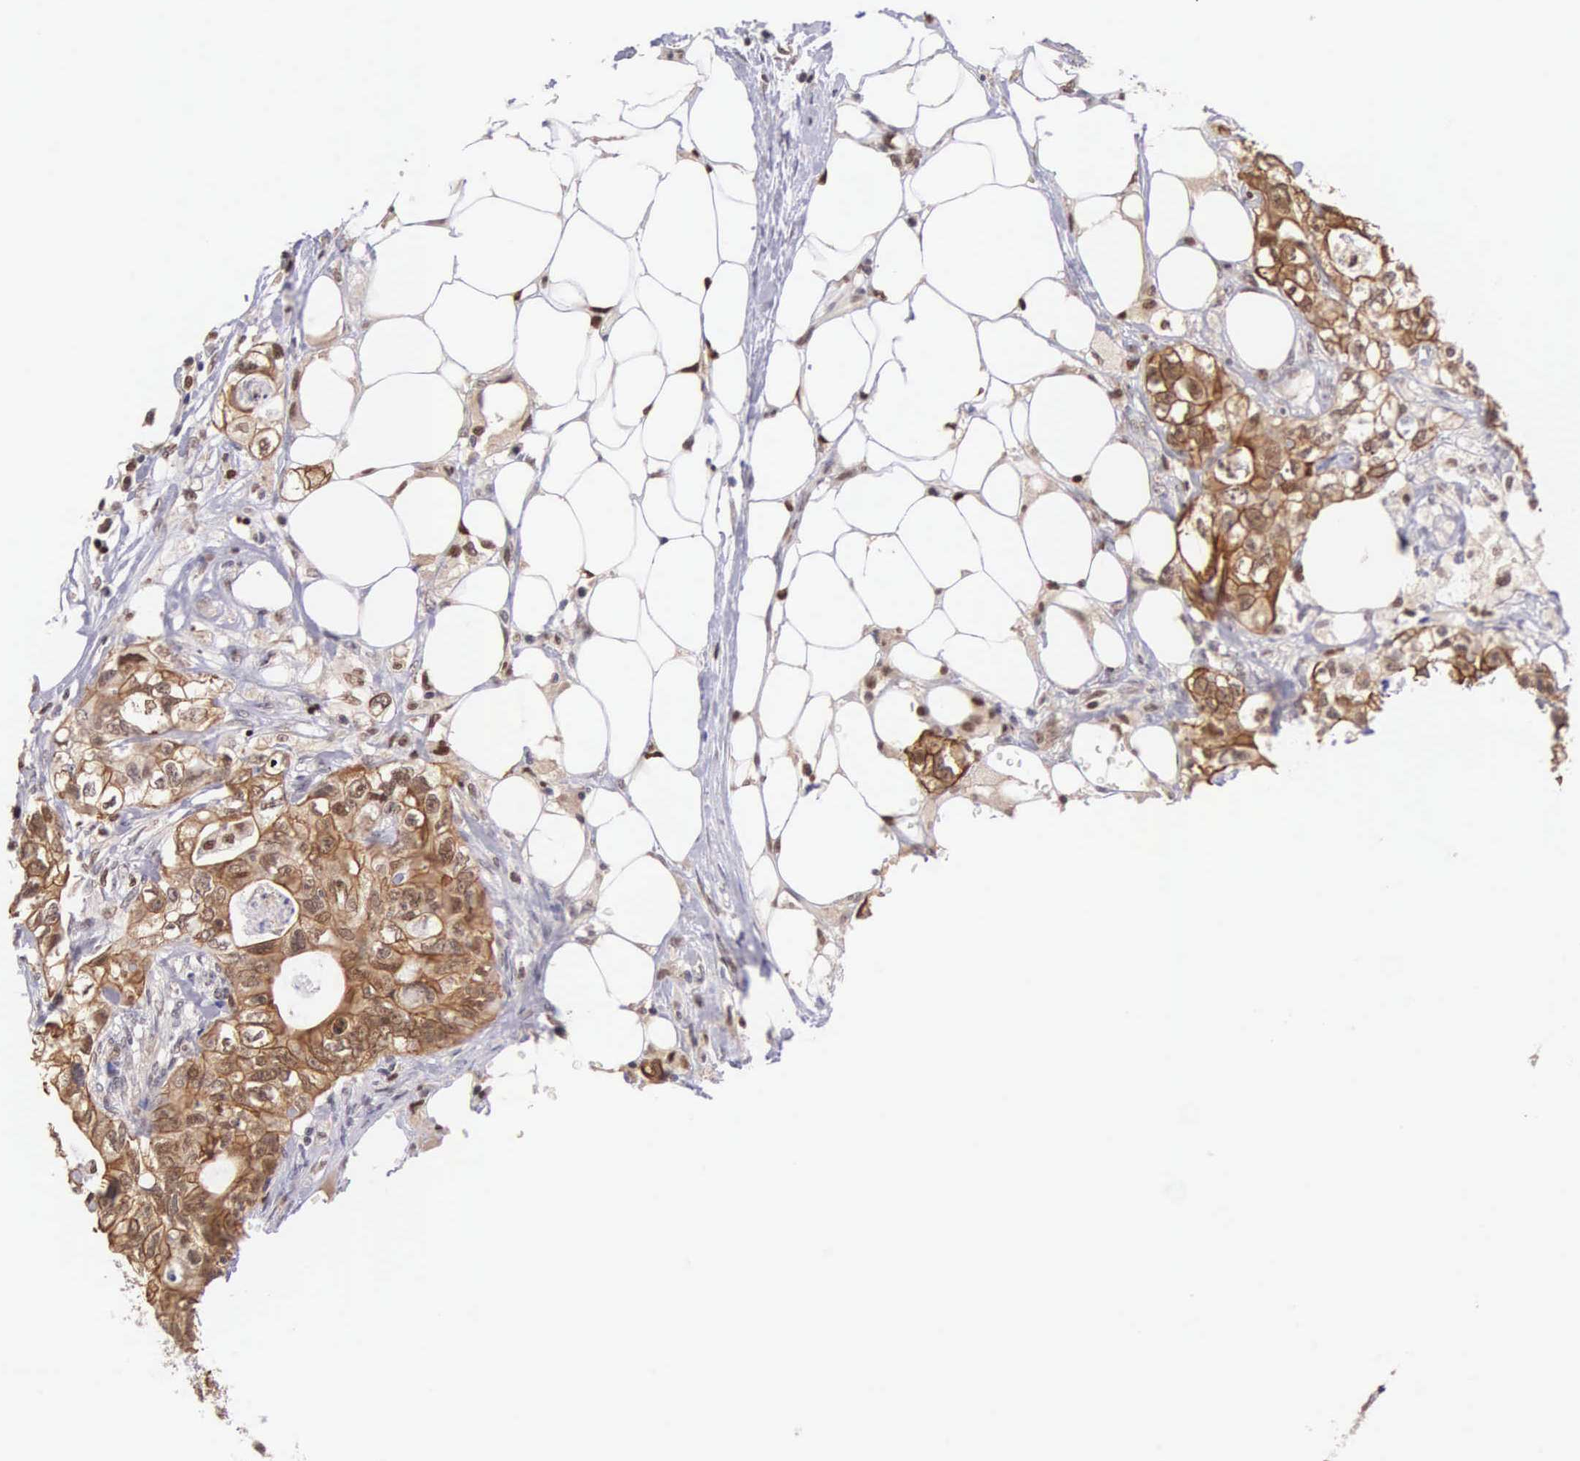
{"staining": {"intensity": "moderate", "quantity": "25%-75%", "location": "cytoplasmic/membranous,nuclear"}, "tissue": "colorectal cancer", "cell_type": "Tumor cells", "image_type": "cancer", "snomed": [{"axis": "morphology", "description": "Adenocarcinoma, NOS"}, {"axis": "topography", "description": "Rectum"}], "caption": "Protein staining by immunohistochemistry exhibits moderate cytoplasmic/membranous and nuclear staining in about 25%-75% of tumor cells in colorectal cancer (adenocarcinoma).", "gene": "GRK3", "patient": {"sex": "female", "age": 57}}